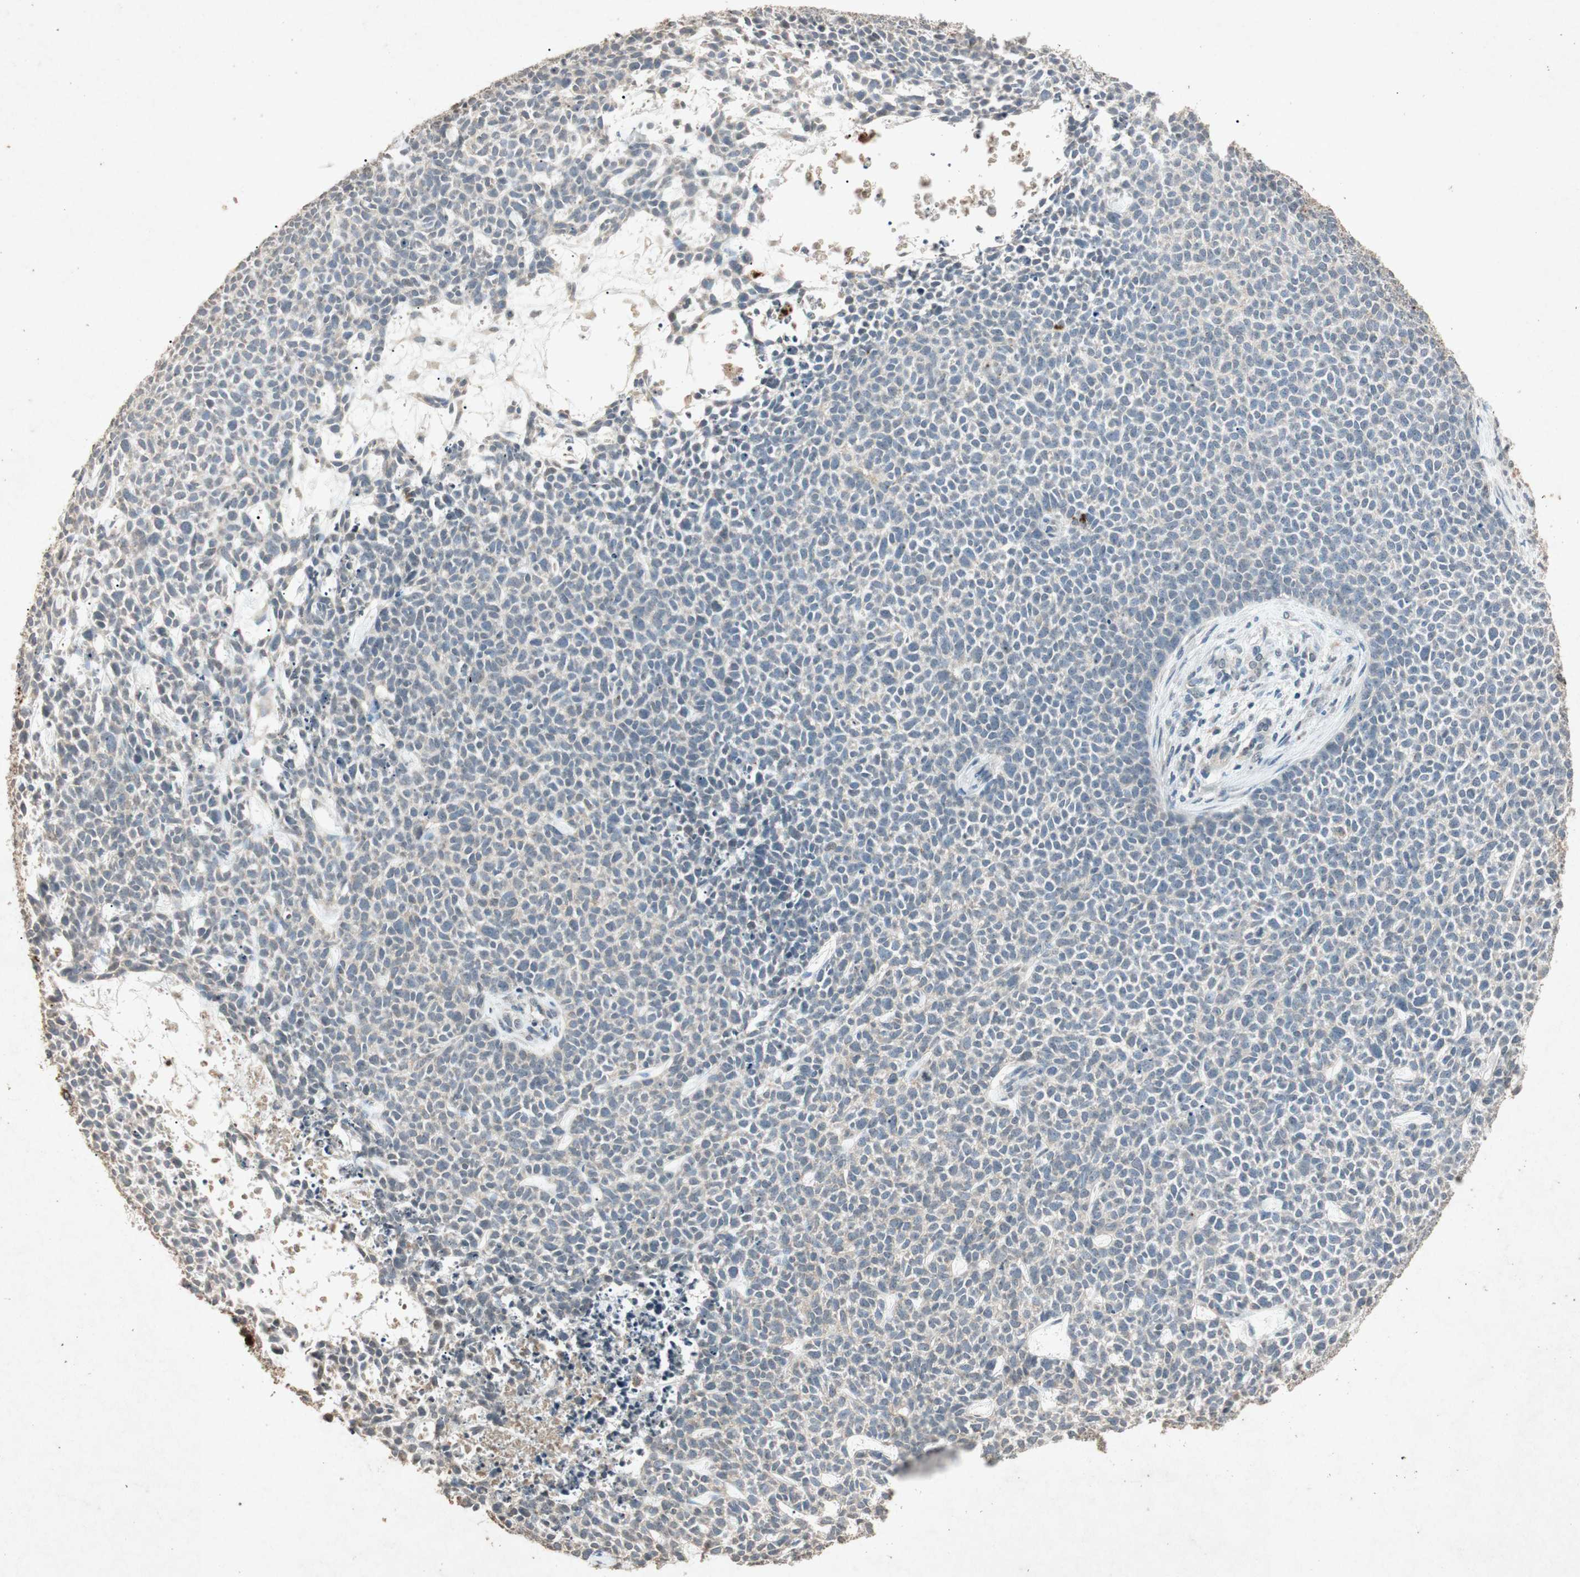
{"staining": {"intensity": "weak", "quantity": "<25%", "location": "cytoplasmic/membranous"}, "tissue": "skin cancer", "cell_type": "Tumor cells", "image_type": "cancer", "snomed": [{"axis": "morphology", "description": "Basal cell carcinoma"}, {"axis": "topography", "description": "Skin"}], "caption": "Immunohistochemistry (IHC) histopathology image of skin basal cell carcinoma stained for a protein (brown), which exhibits no positivity in tumor cells. (Brightfield microscopy of DAB IHC at high magnification).", "gene": "MSRB1", "patient": {"sex": "female", "age": 84}}